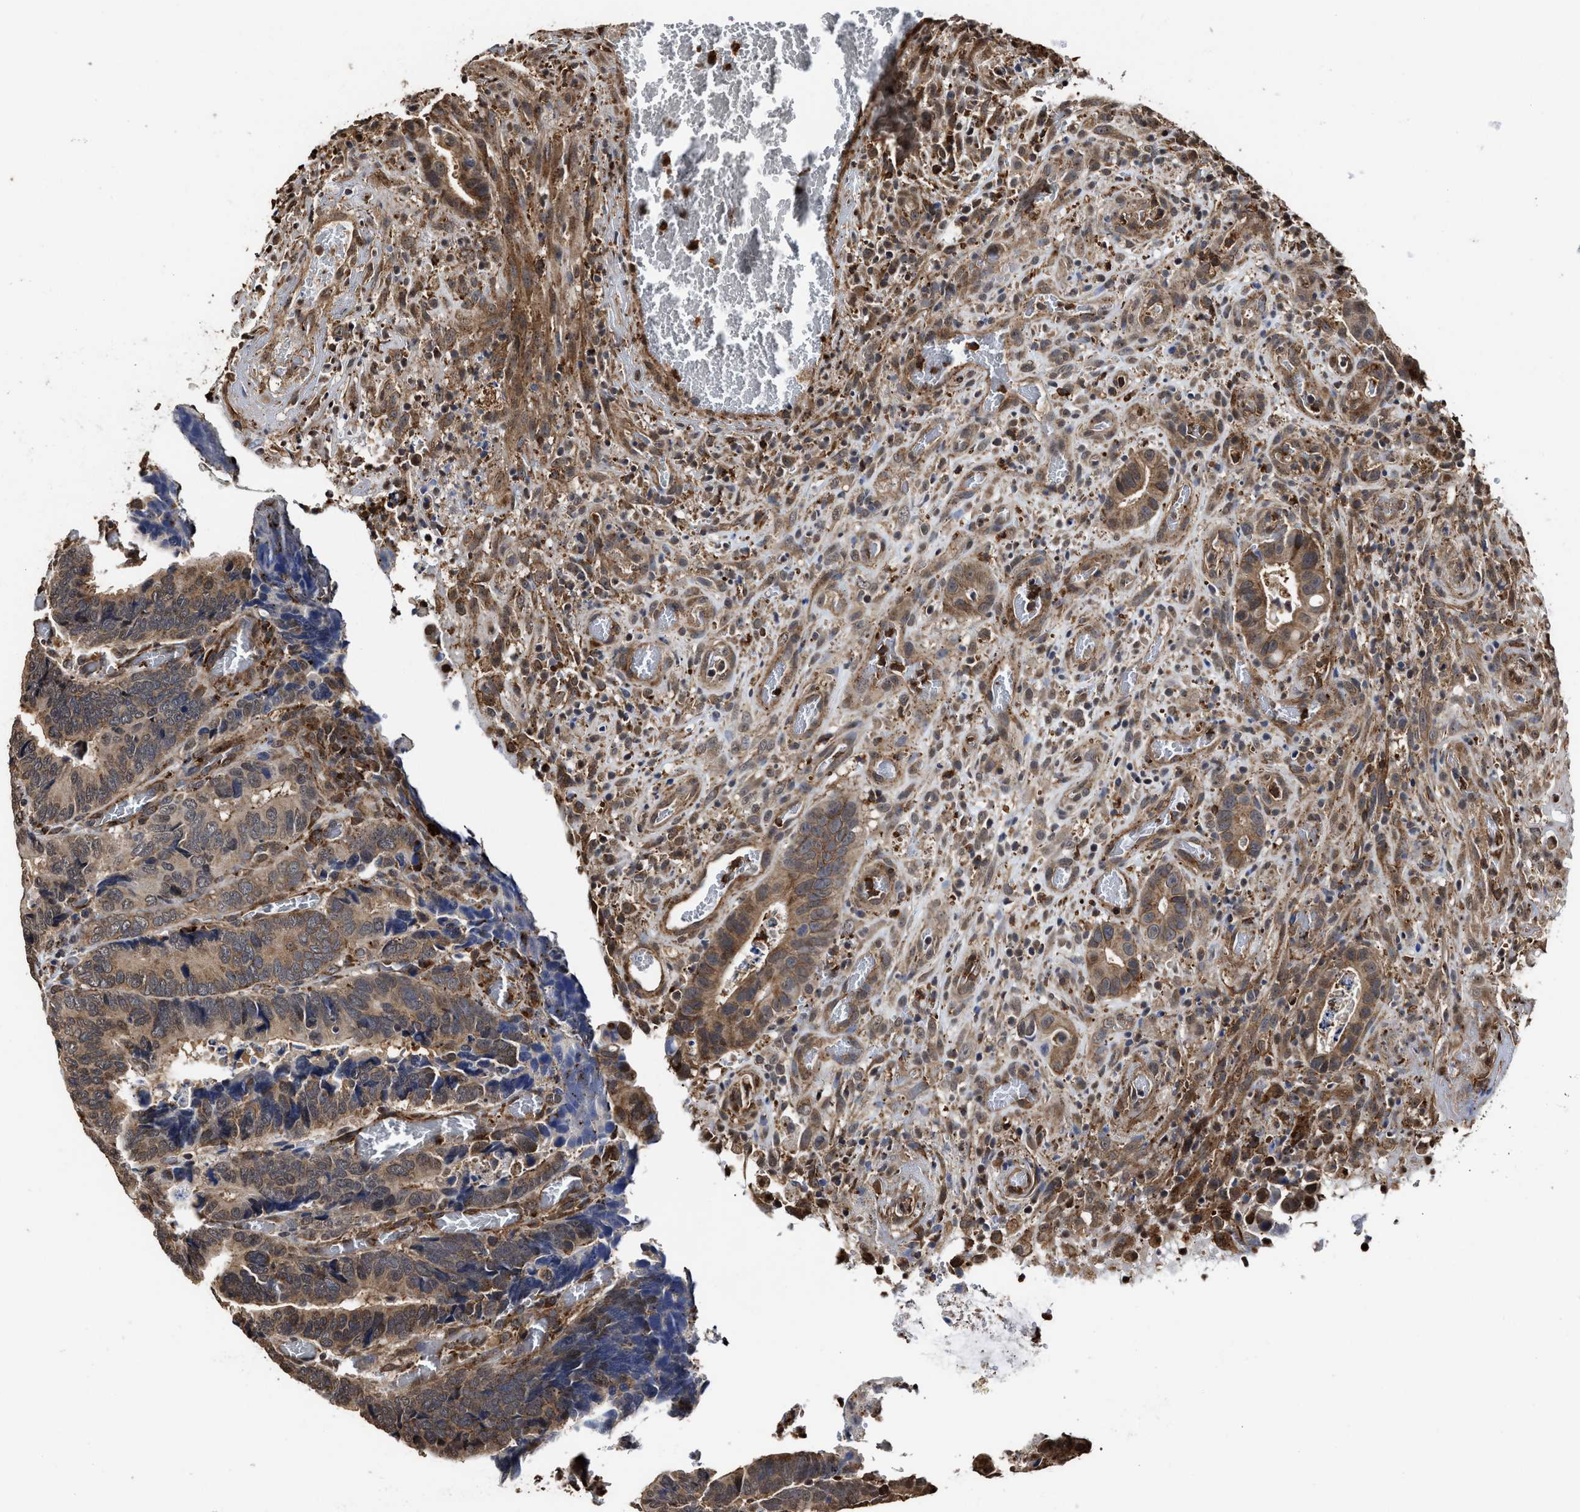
{"staining": {"intensity": "moderate", "quantity": ">75%", "location": "cytoplasmic/membranous"}, "tissue": "colorectal cancer", "cell_type": "Tumor cells", "image_type": "cancer", "snomed": [{"axis": "morphology", "description": "Adenocarcinoma, NOS"}, {"axis": "topography", "description": "Colon"}], "caption": "The photomicrograph demonstrates a brown stain indicating the presence of a protein in the cytoplasmic/membranous of tumor cells in colorectal cancer (adenocarcinoma). (DAB IHC, brown staining for protein, blue staining for nuclei).", "gene": "SEPTIN2", "patient": {"sex": "male", "age": 72}}